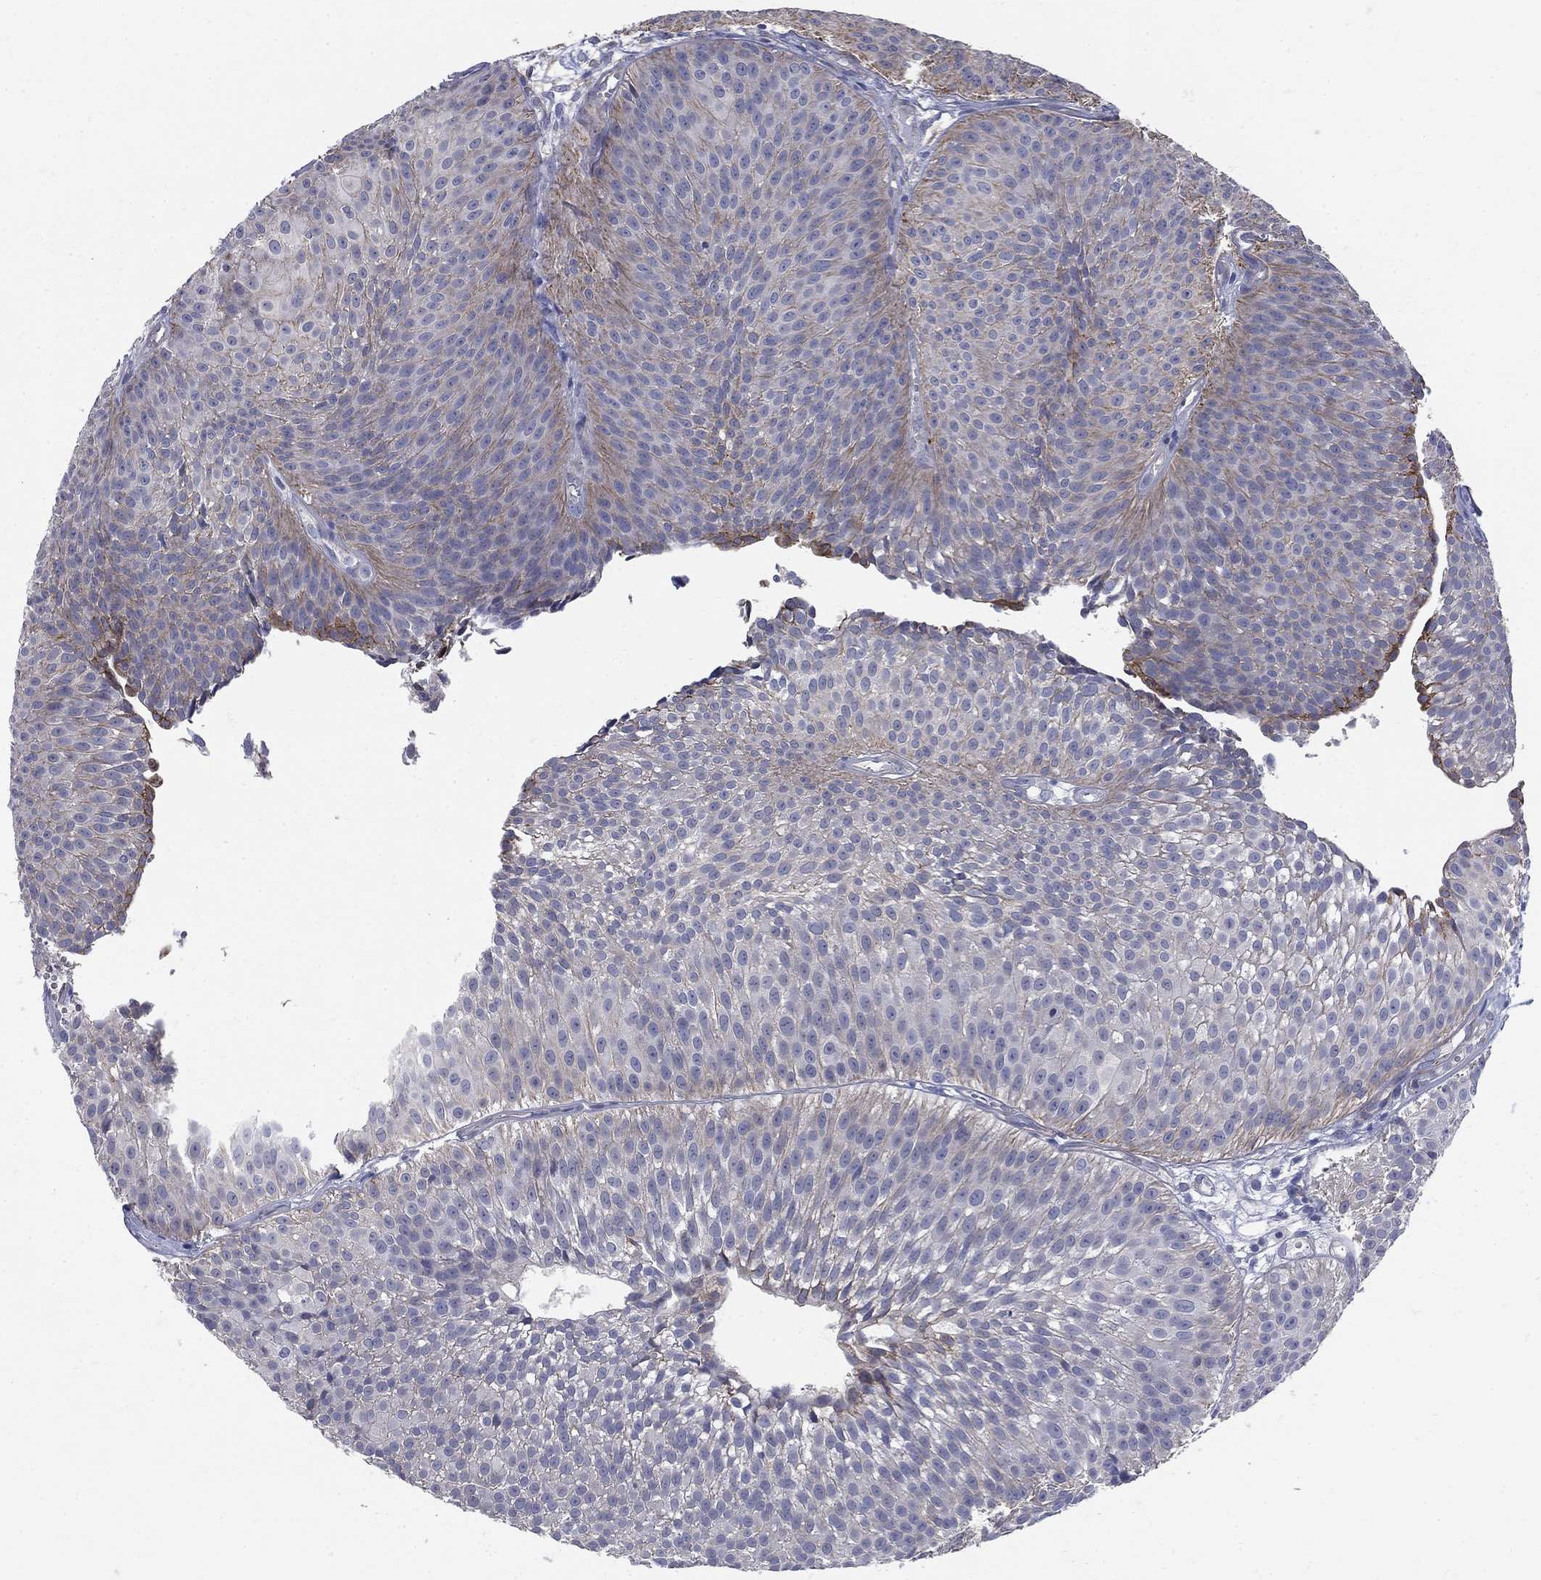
{"staining": {"intensity": "moderate", "quantity": "<25%", "location": "cytoplasmic/membranous"}, "tissue": "urothelial cancer", "cell_type": "Tumor cells", "image_type": "cancer", "snomed": [{"axis": "morphology", "description": "Urothelial carcinoma, Low grade"}, {"axis": "topography", "description": "Urinary bladder"}], "caption": "Protein analysis of low-grade urothelial carcinoma tissue reveals moderate cytoplasmic/membranous staining in about <25% of tumor cells.", "gene": "SEPTIN8", "patient": {"sex": "male", "age": 63}}